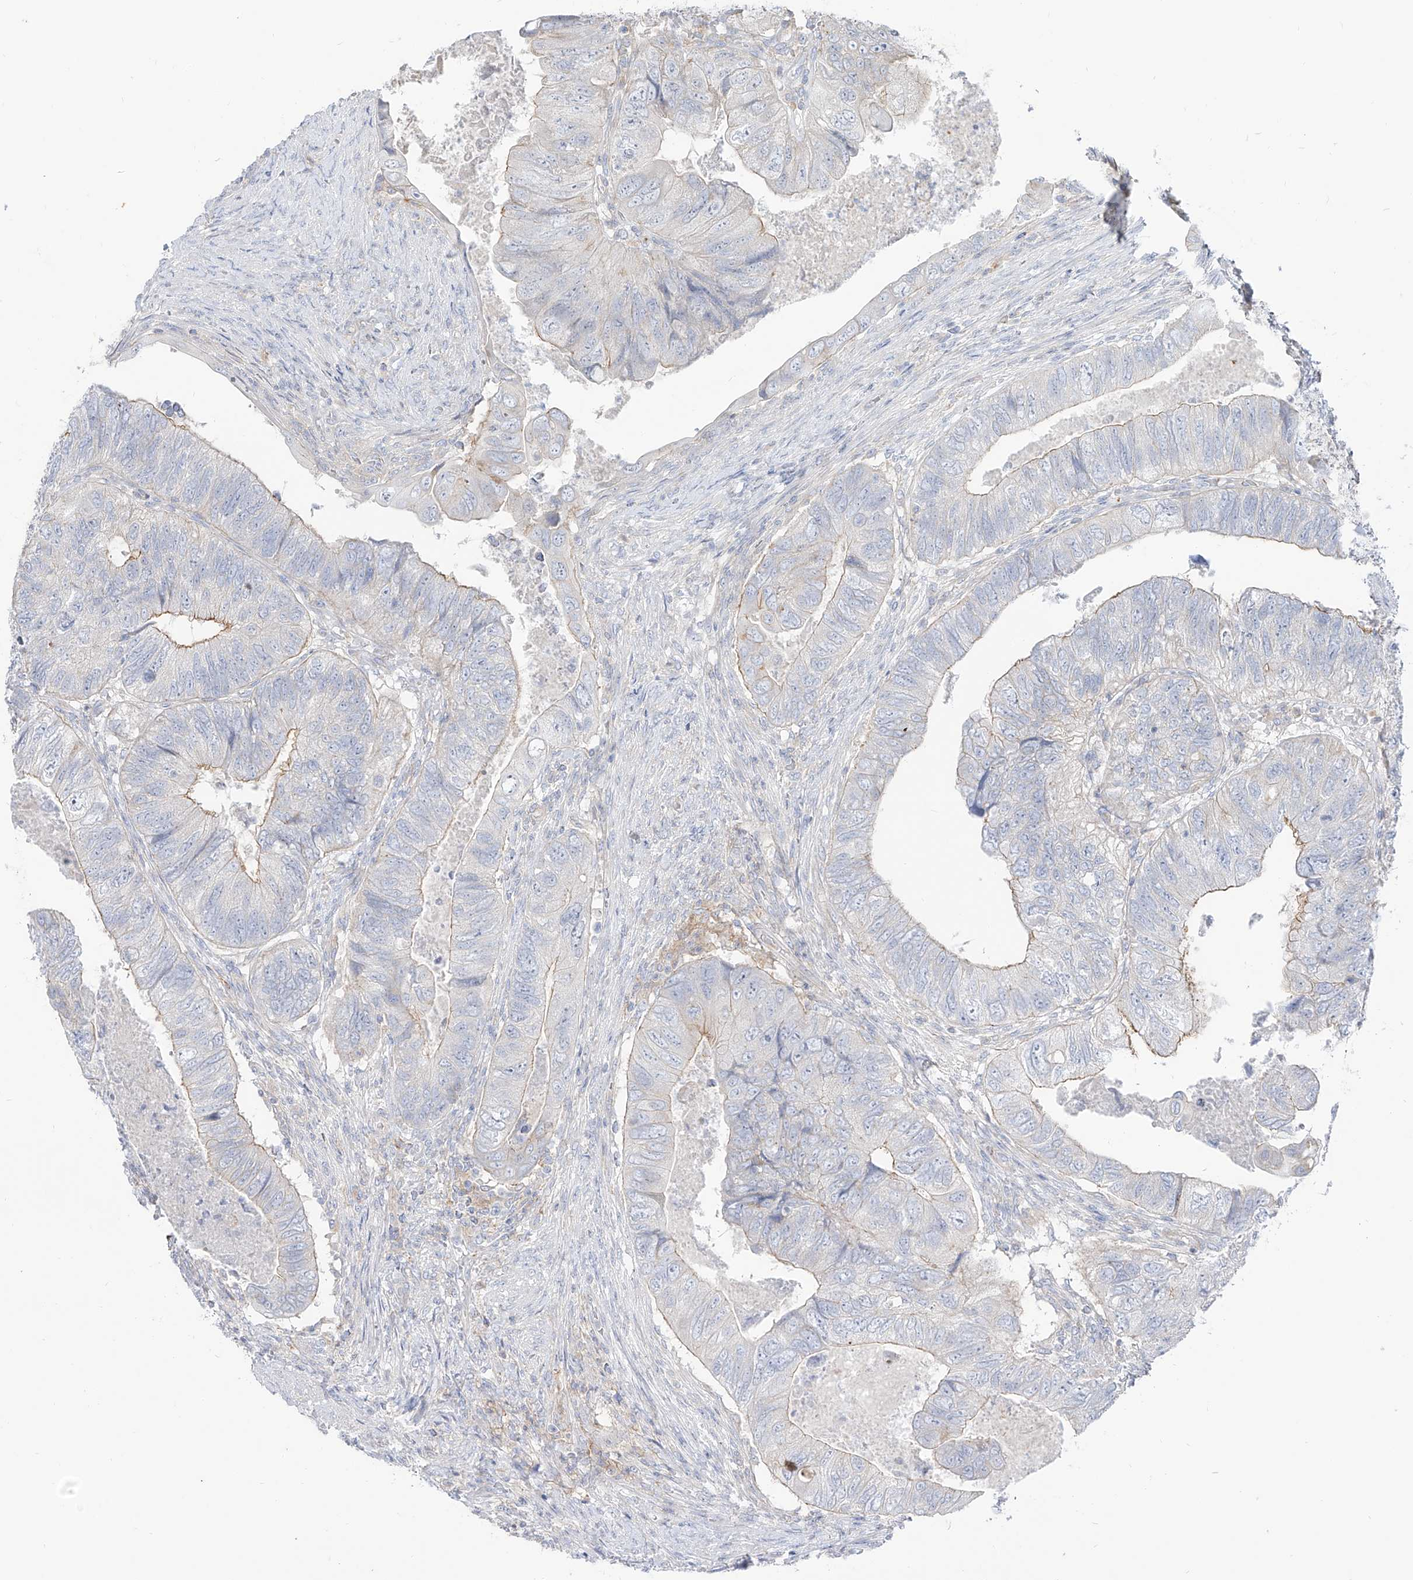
{"staining": {"intensity": "moderate", "quantity": "<25%", "location": "cytoplasmic/membranous"}, "tissue": "colorectal cancer", "cell_type": "Tumor cells", "image_type": "cancer", "snomed": [{"axis": "morphology", "description": "Adenocarcinoma, NOS"}, {"axis": "topography", "description": "Rectum"}], "caption": "This is an image of immunohistochemistry staining of adenocarcinoma (colorectal), which shows moderate positivity in the cytoplasmic/membranous of tumor cells.", "gene": "RBFOX3", "patient": {"sex": "male", "age": 63}}